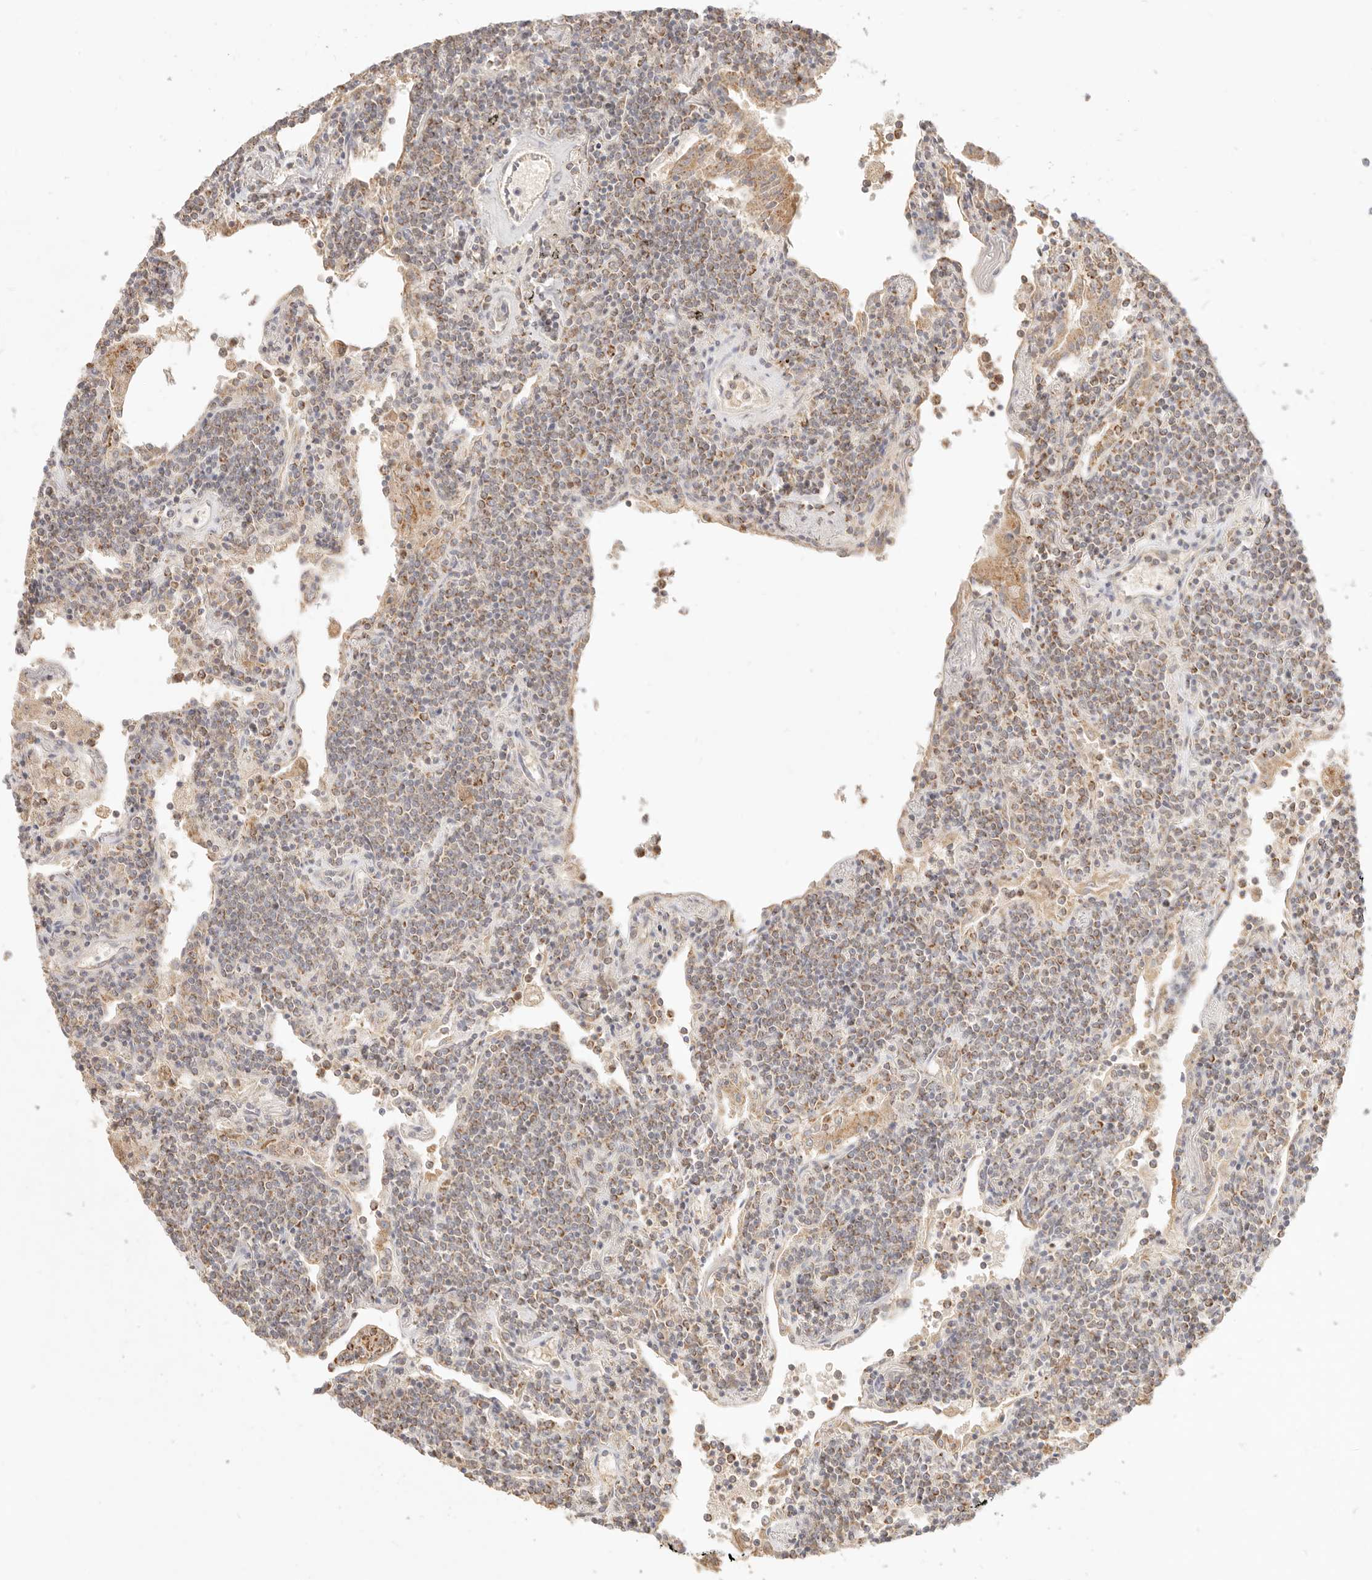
{"staining": {"intensity": "moderate", "quantity": ">75%", "location": "cytoplasmic/membranous"}, "tissue": "lymphoma", "cell_type": "Tumor cells", "image_type": "cancer", "snomed": [{"axis": "morphology", "description": "Malignant lymphoma, non-Hodgkin's type, Low grade"}, {"axis": "topography", "description": "Lung"}], "caption": "Immunohistochemical staining of human low-grade malignant lymphoma, non-Hodgkin's type reveals medium levels of moderate cytoplasmic/membranous protein expression in approximately >75% of tumor cells.", "gene": "CPLANE2", "patient": {"sex": "female", "age": 71}}